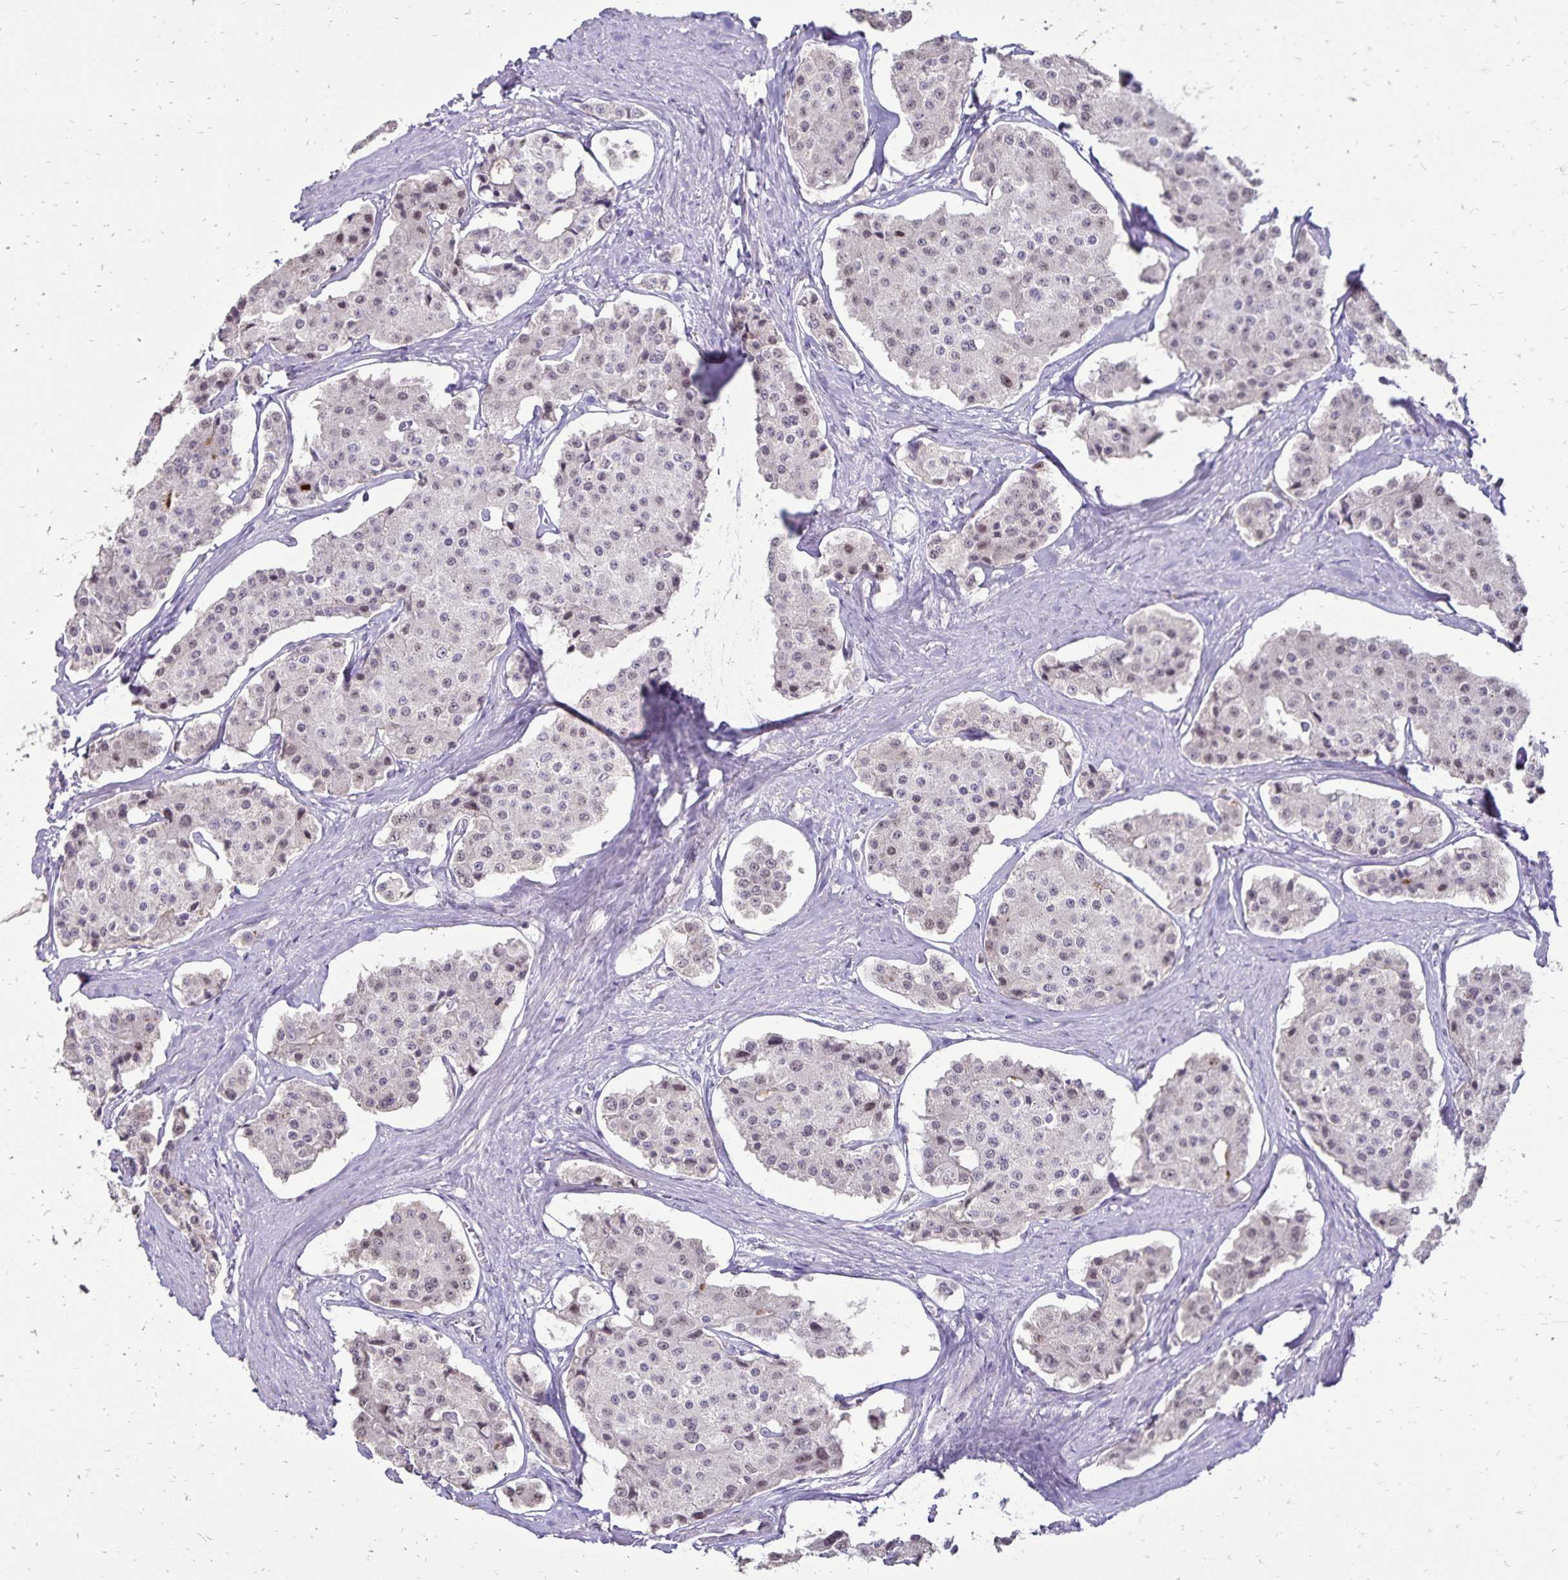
{"staining": {"intensity": "weak", "quantity": "<25%", "location": "nuclear"}, "tissue": "carcinoid", "cell_type": "Tumor cells", "image_type": "cancer", "snomed": [{"axis": "morphology", "description": "Carcinoid, malignant, NOS"}, {"axis": "topography", "description": "Small intestine"}], "caption": "There is no significant expression in tumor cells of malignant carcinoid.", "gene": "POLB", "patient": {"sex": "female", "age": 65}}